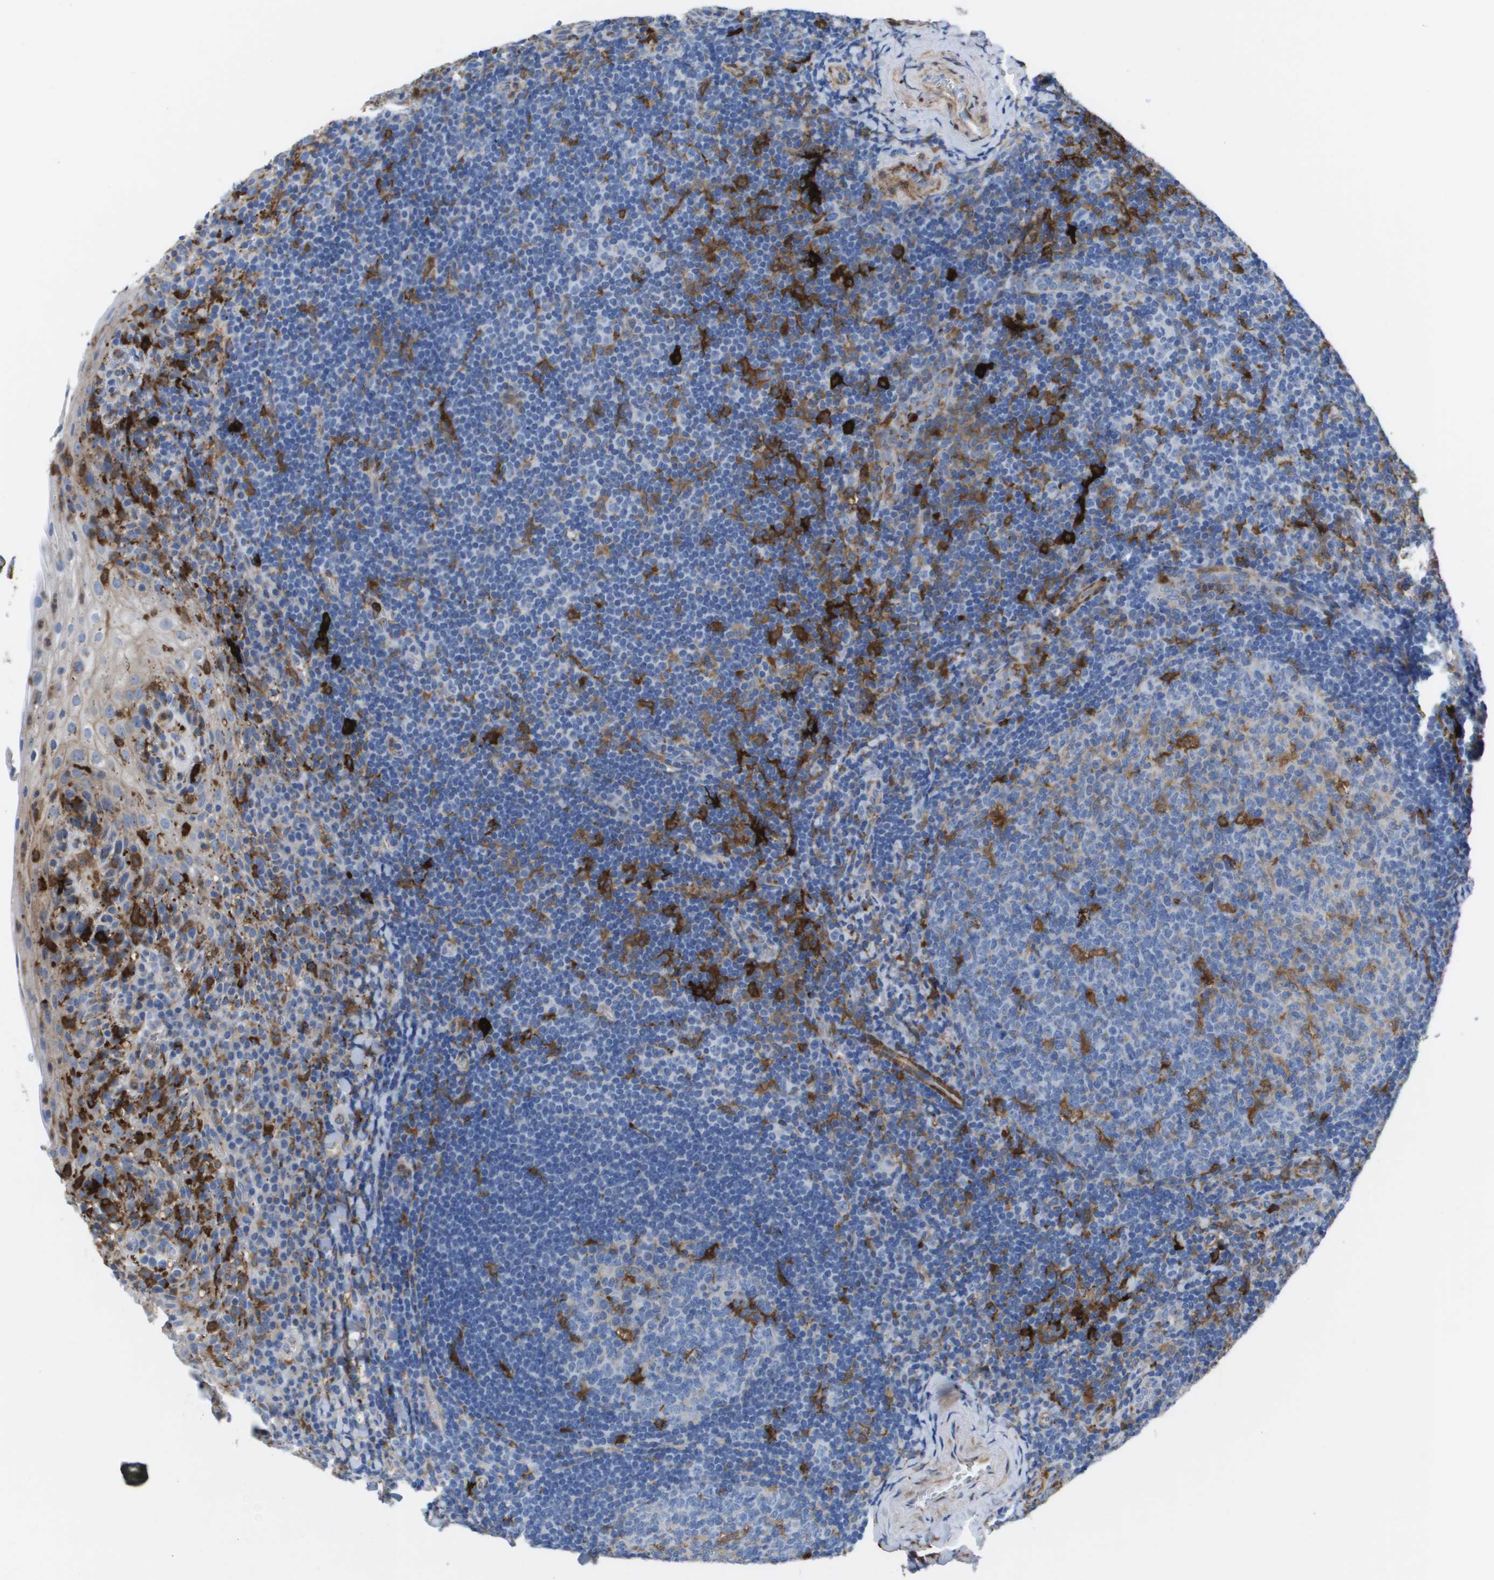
{"staining": {"intensity": "strong", "quantity": "<25%", "location": "cytoplasmic/membranous"}, "tissue": "tonsil", "cell_type": "Germinal center cells", "image_type": "normal", "snomed": [{"axis": "morphology", "description": "Normal tissue, NOS"}, {"axis": "topography", "description": "Tonsil"}], "caption": "High-power microscopy captured an IHC histopathology image of benign tonsil, revealing strong cytoplasmic/membranous positivity in about <25% of germinal center cells. (brown staining indicates protein expression, while blue staining denotes nuclei).", "gene": "SLC37A2", "patient": {"sex": "male", "age": 37}}